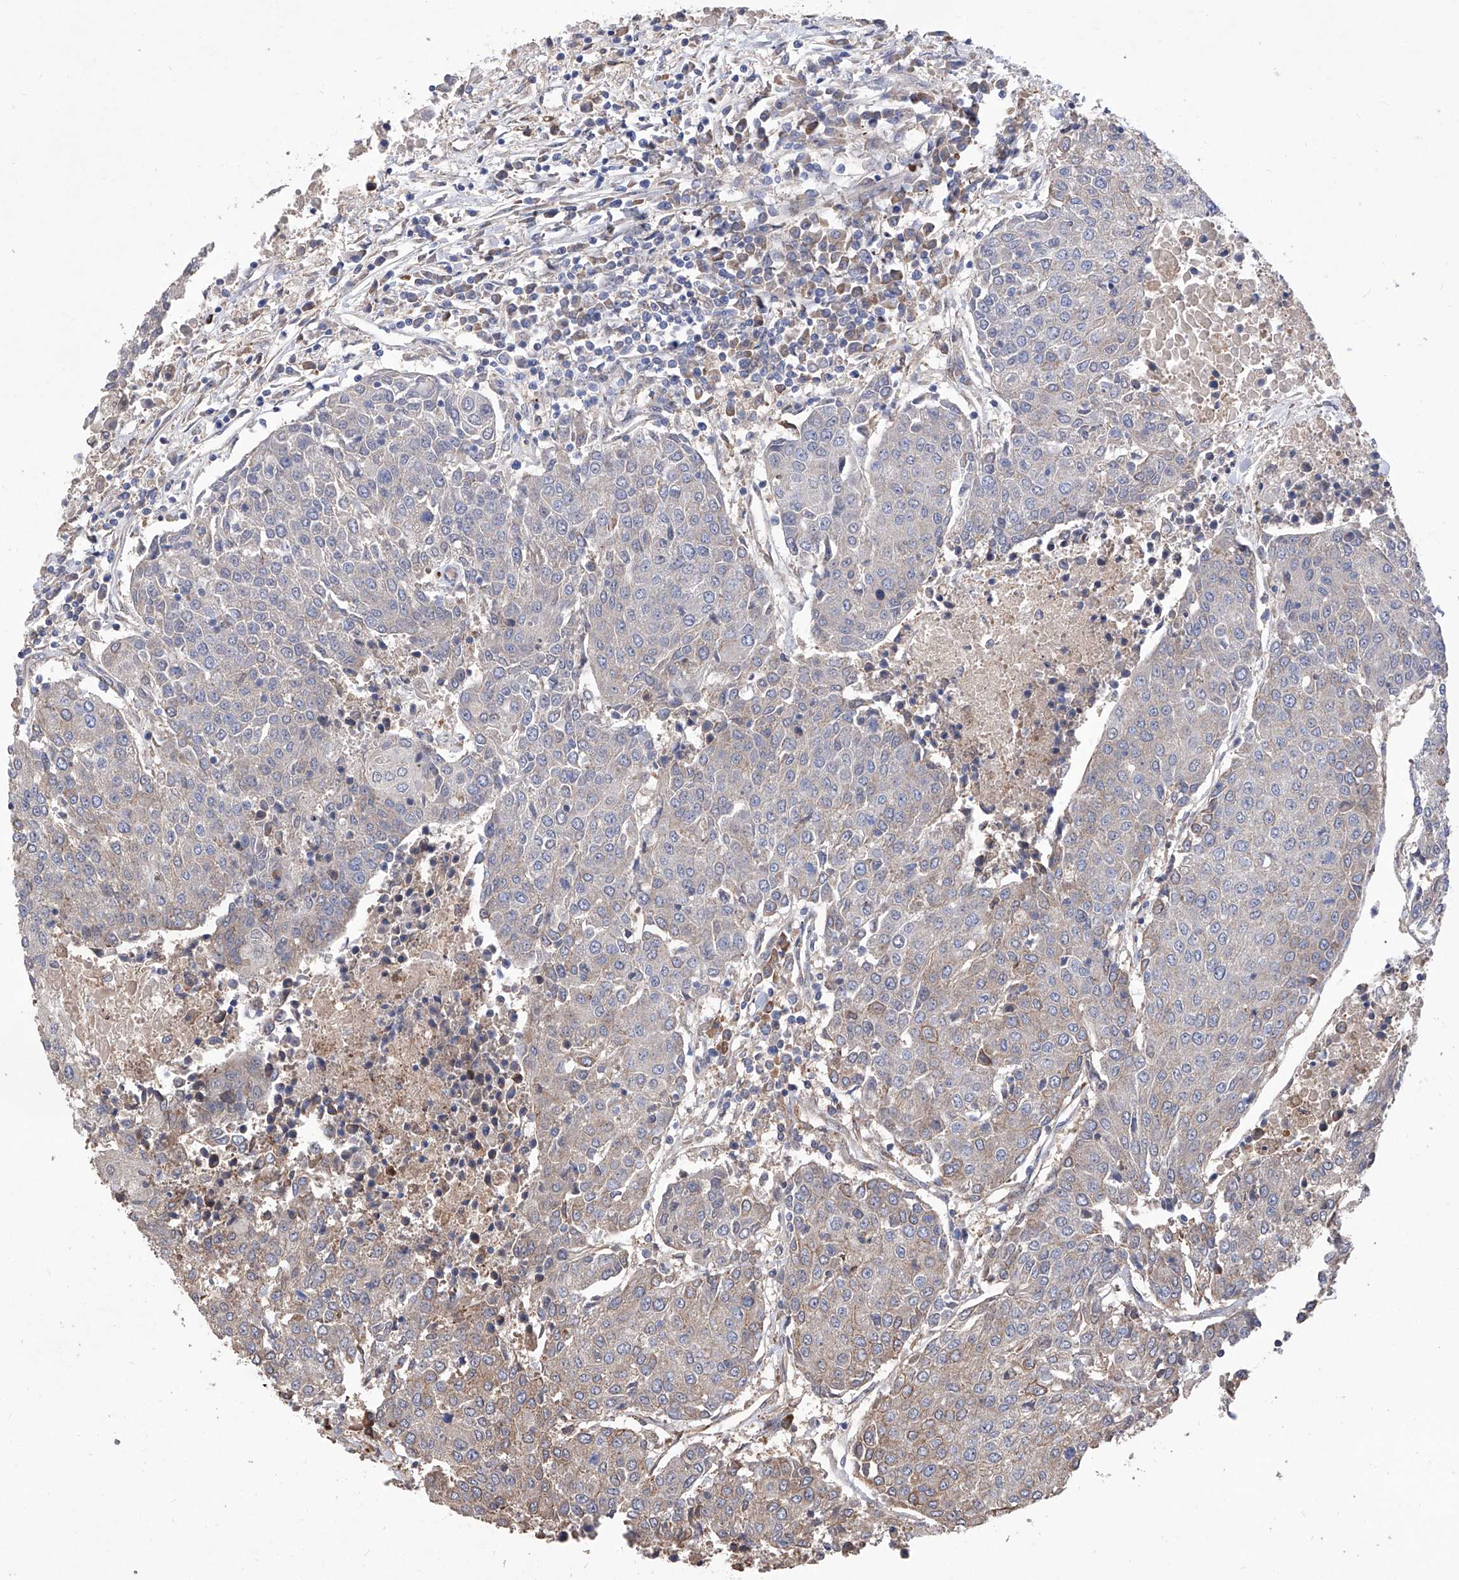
{"staining": {"intensity": "weak", "quantity": "<25%", "location": "cytoplasmic/membranous"}, "tissue": "urothelial cancer", "cell_type": "Tumor cells", "image_type": "cancer", "snomed": [{"axis": "morphology", "description": "Urothelial carcinoma, High grade"}, {"axis": "topography", "description": "Urinary bladder"}], "caption": "Tumor cells show no significant protein positivity in urothelial cancer.", "gene": "INPP5B", "patient": {"sex": "female", "age": 85}}